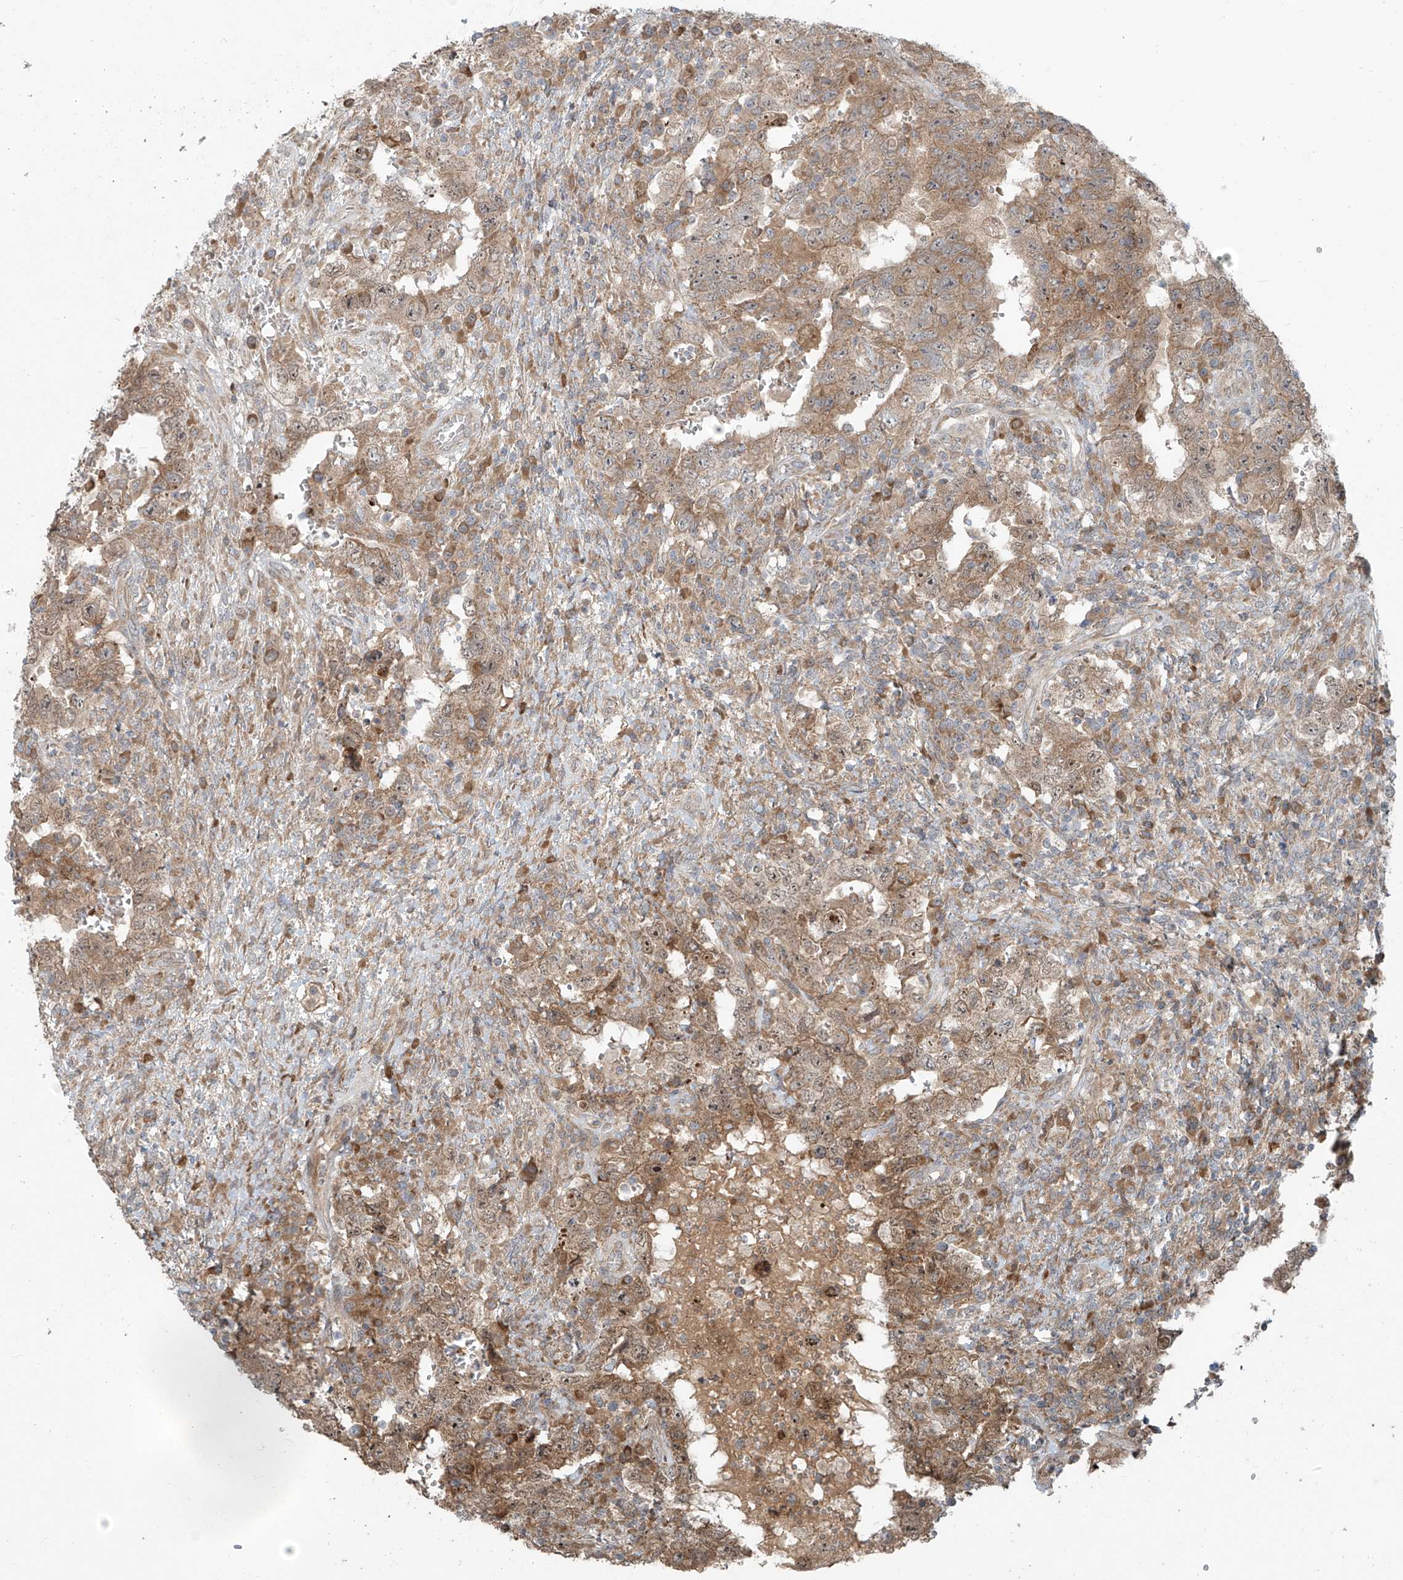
{"staining": {"intensity": "moderate", "quantity": ">75%", "location": "cytoplasmic/membranous"}, "tissue": "testis cancer", "cell_type": "Tumor cells", "image_type": "cancer", "snomed": [{"axis": "morphology", "description": "Carcinoma, Embryonal, NOS"}, {"axis": "topography", "description": "Testis"}], "caption": "Immunohistochemical staining of human embryonal carcinoma (testis) displays moderate cytoplasmic/membranous protein expression in about >75% of tumor cells.", "gene": "KATNIP", "patient": {"sex": "male", "age": 26}}